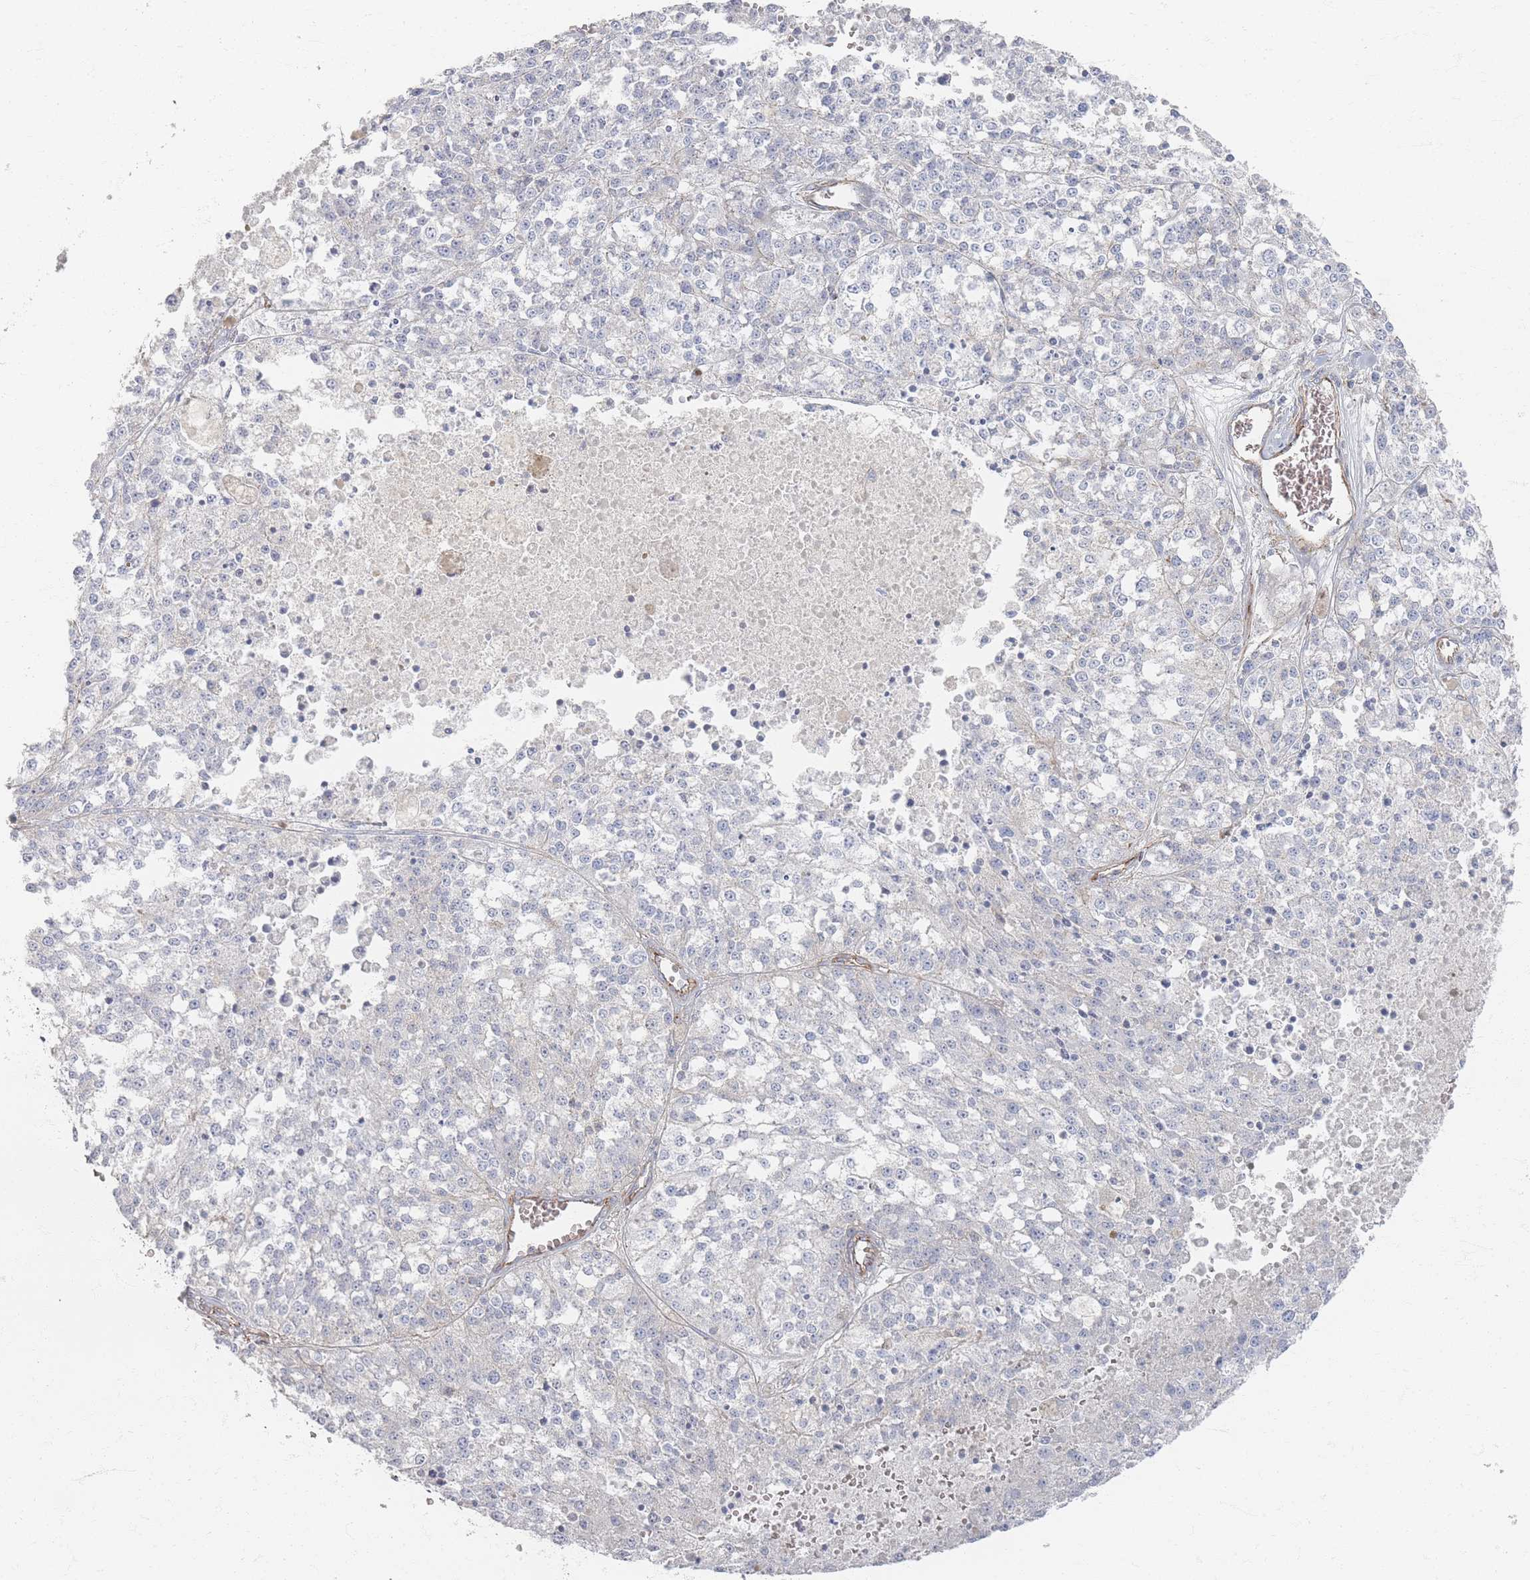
{"staining": {"intensity": "negative", "quantity": "none", "location": "none"}, "tissue": "melanoma", "cell_type": "Tumor cells", "image_type": "cancer", "snomed": [{"axis": "morphology", "description": "Malignant melanoma, NOS"}, {"axis": "topography", "description": "Skin"}], "caption": "The micrograph displays no significant staining in tumor cells of malignant melanoma.", "gene": "GNB1", "patient": {"sex": "female", "age": 64}}